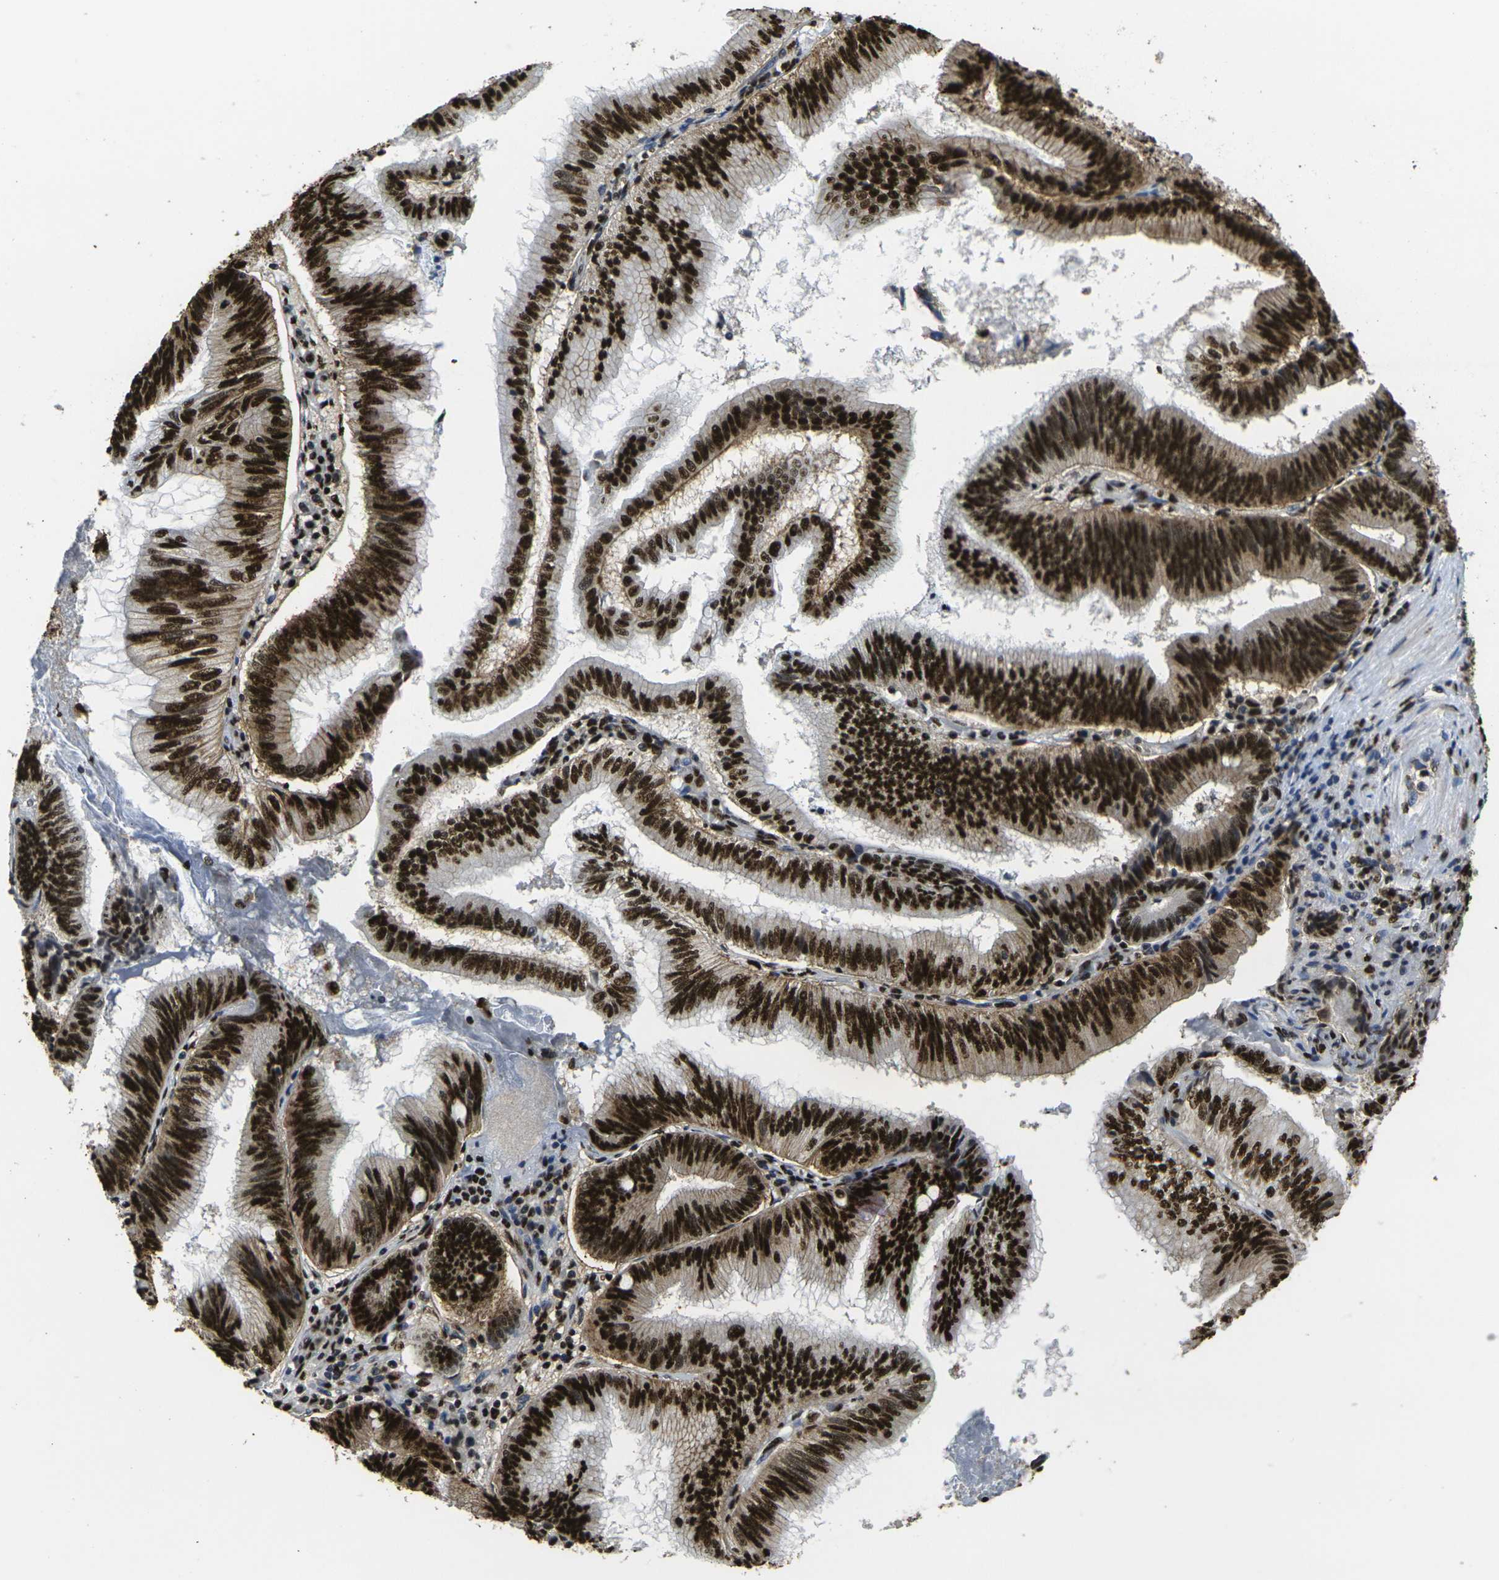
{"staining": {"intensity": "strong", "quantity": ">75%", "location": "nuclear"}, "tissue": "pancreatic cancer", "cell_type": "Tumor cells", "image_type": "cancer", "snomed": [{"axis": "morphology", "description": "Adenocarcinoma, NOS"}, {"axis": "topography", "description": "Pancreas"}], "caption": "The micrograph exhibits staining of pancreatic cancer, revealing strong nuclear protein positivity (brown color) within tumor cells.", "gene": "SMARCC1", "patient": {"sex": "male", "age": 82}}